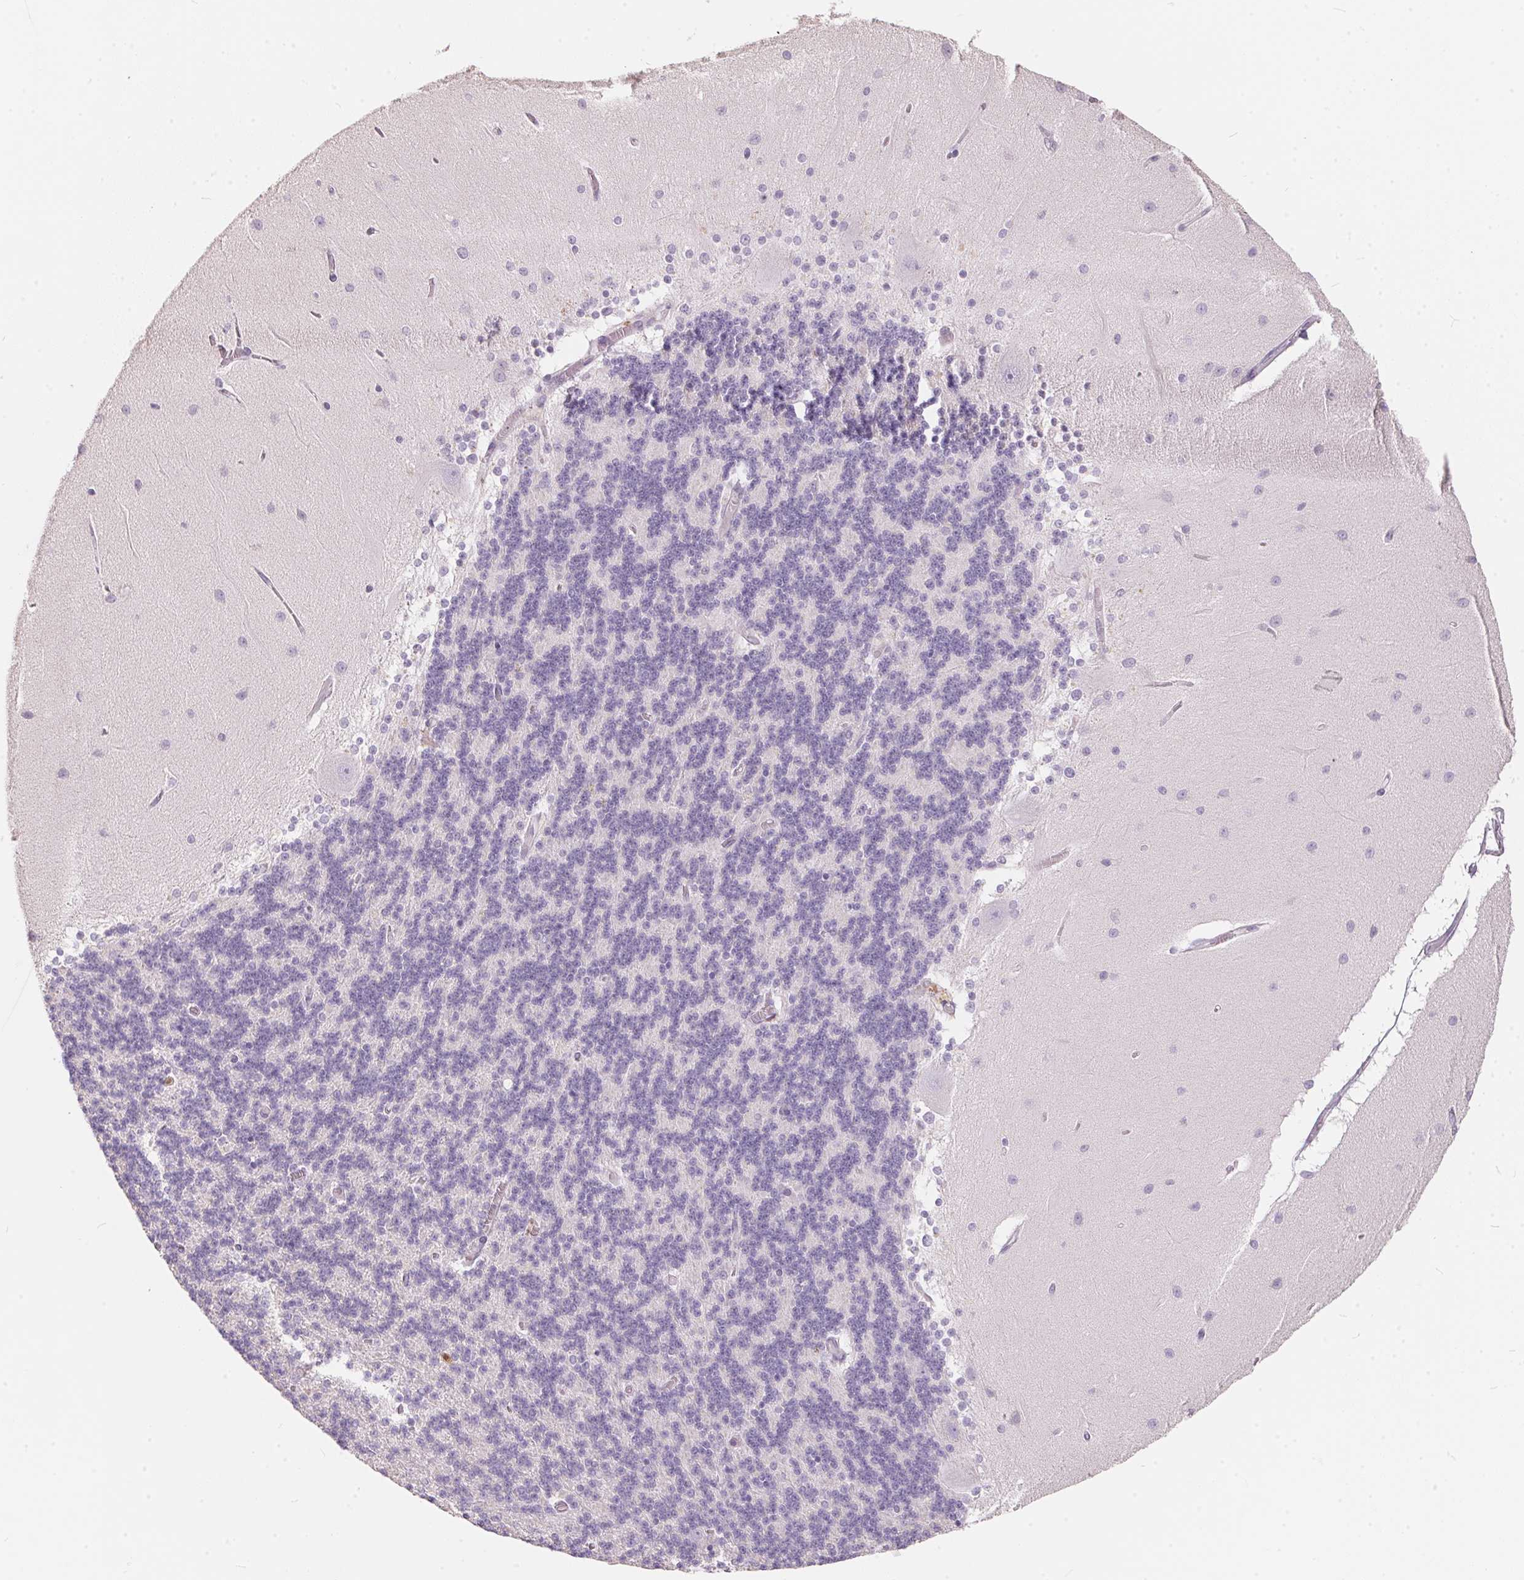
{"staining": {"intensity": "negative", "quantity": "none", "location": "none"}, "tissue": "cerebellum", "cell_type": "Cells in granular layer", "image_type": "normal", "snomed": [{"axis": "morphology", "description": "Normal tissue, NOS"}, {"axis": "topography", "description": "Cerebellum"}], "caption": "The micrograph displays no staining of cells in granular layer in benign cerebellum. (Stains: DAB (3,3'-diaminobenzidine) IHC with hematoxylin counter stain, Microscopy: brightfield microscopy at high magnification).", "gene": "SERPINB1", "patient": {"sex": "female", "age": 54}}